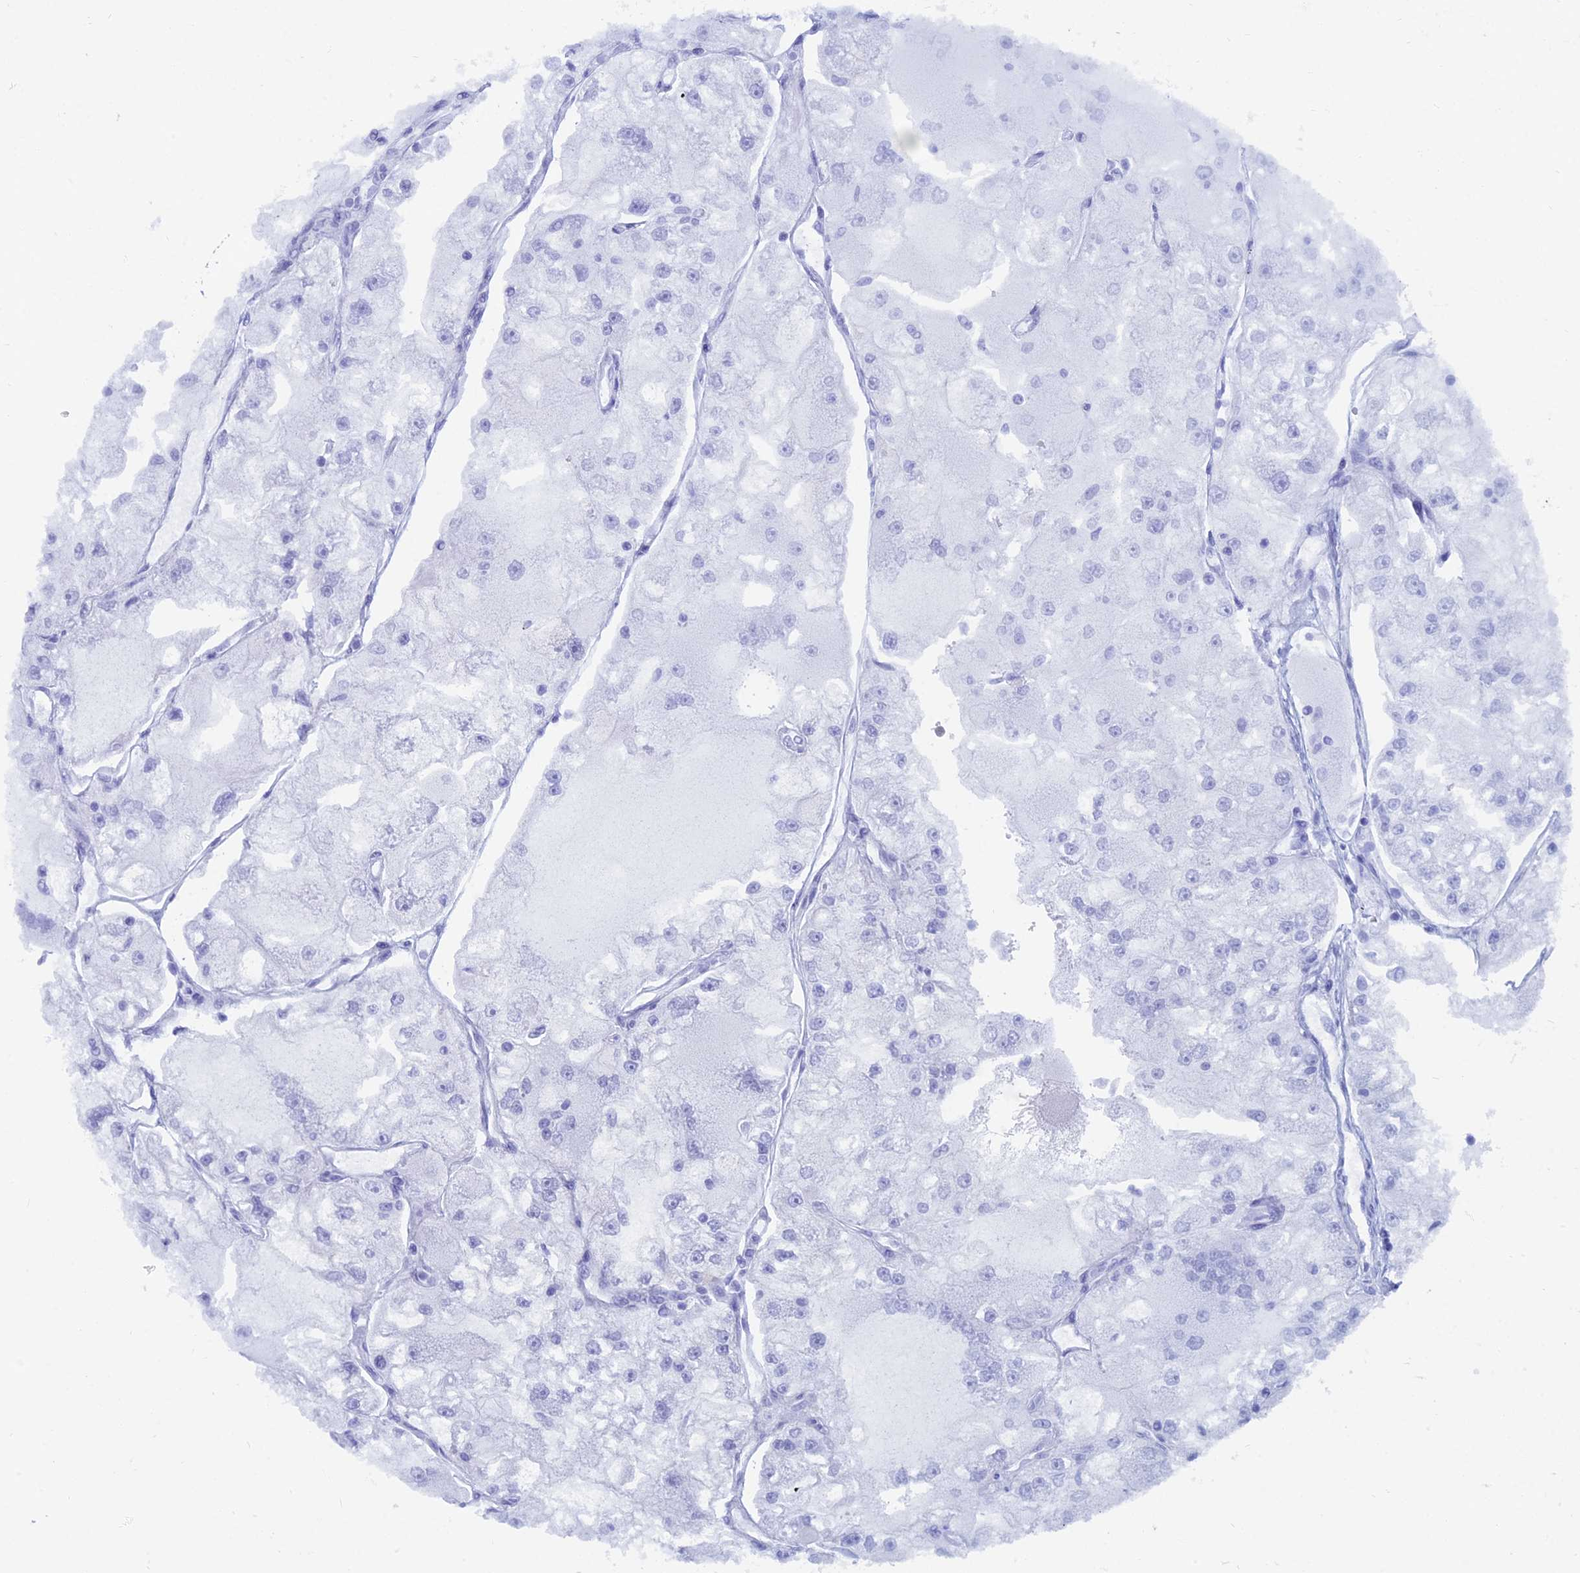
{"staining": {"intensity": "negative", "quantity": "none", "location": "none"}, "tissue": "renal cancer", "cell_type": "Tumor cells", "image_type": "cancer", "snomed": [{"axis": "morphology", "description": "Adenocarcinoma, NOS"}, {"axis": "topography", "description": "Kidney"}], "caption": "Protein analysis of renal cancer displays no significant positivity in tumor cells.", "gene": "CAPS", "patient": {"sex": "female", "age": 72}}